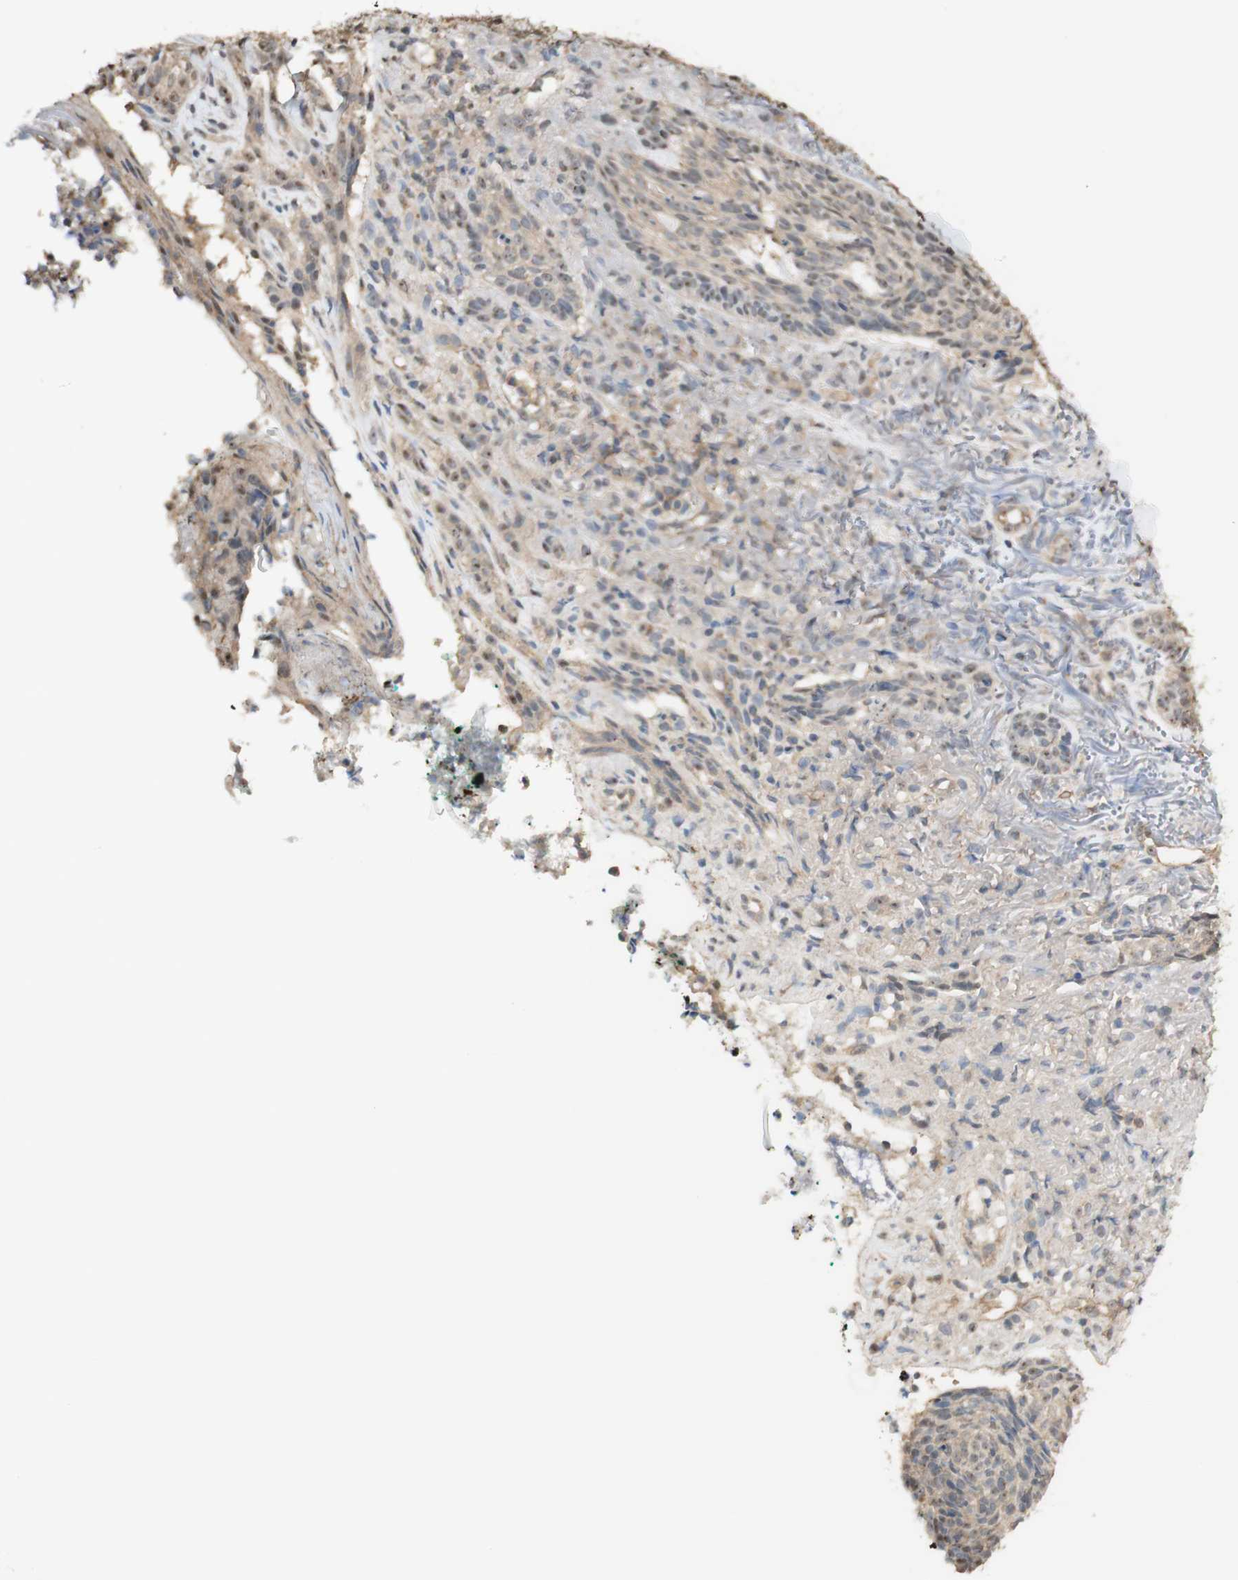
{"staining": {"intensity": "weak", "quantity": "25%-75%", "location": "cytoplasmic/membranous,nuclear"}, "tissue": "skin cancer", "cell_type": "Tumor cells", "image_type": "cancer", "snomed": [{"axis": "morphology", "description": "Basal cell carcinoma"}, {"axis": "topography", "description": "Skin"}], "caption": "DAB (3,3'-diaminobenzidine) immunohistochemical staining of skin cancer (basal cell carcinoma) displays weak cytoplasmic/membranous and nuclear protein staining in about 25%-75% of tumor cells.", "gene": "SPINT2", "patient": {"sex": "male", "age": 43}}